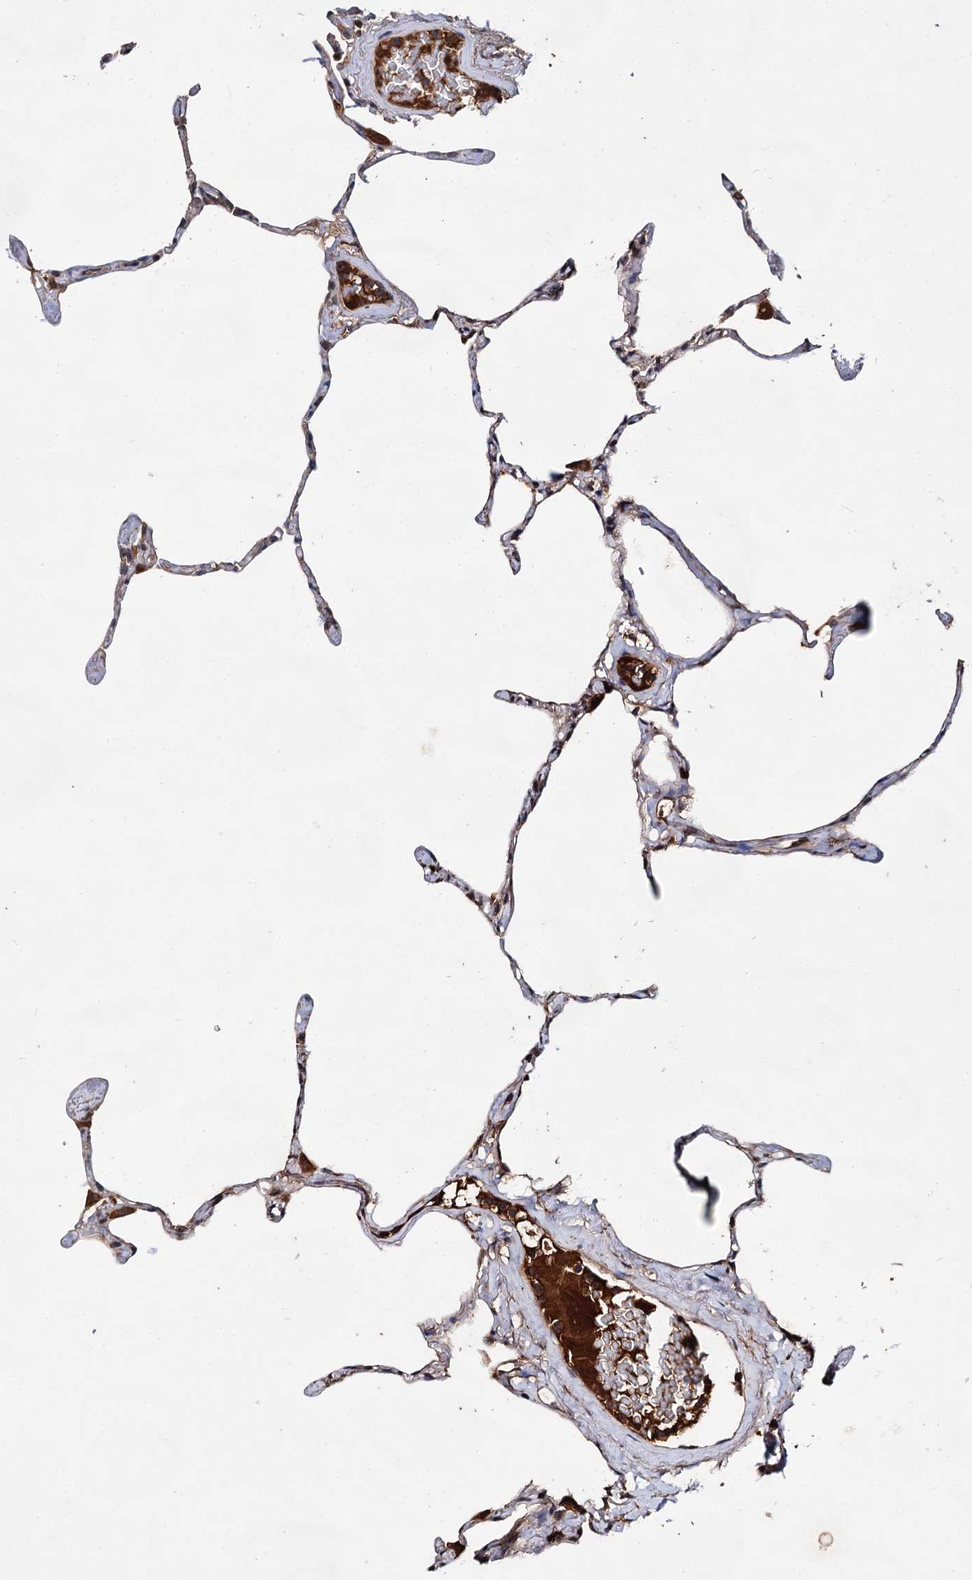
{"staining": {"intensity": "moderate", "quantity": "25%-75%", "location": "cytoplasmic/membranous"}, "tissue": "lung", "cell_type": "Alveolar cells", "image_type": "normal", "snomed": [{"axis": "morphology", "description": "Normal tissue, NOS"}, {"axis": "topography", "description": "Lung"}], "caption": "Protein expression analysis of benign lung displays moderate cytoplasmic/membranous staining in about 25%-75% of alveolar cells.", "gene": "TEX9", "patient": {"sex": "male", "age": 65}}